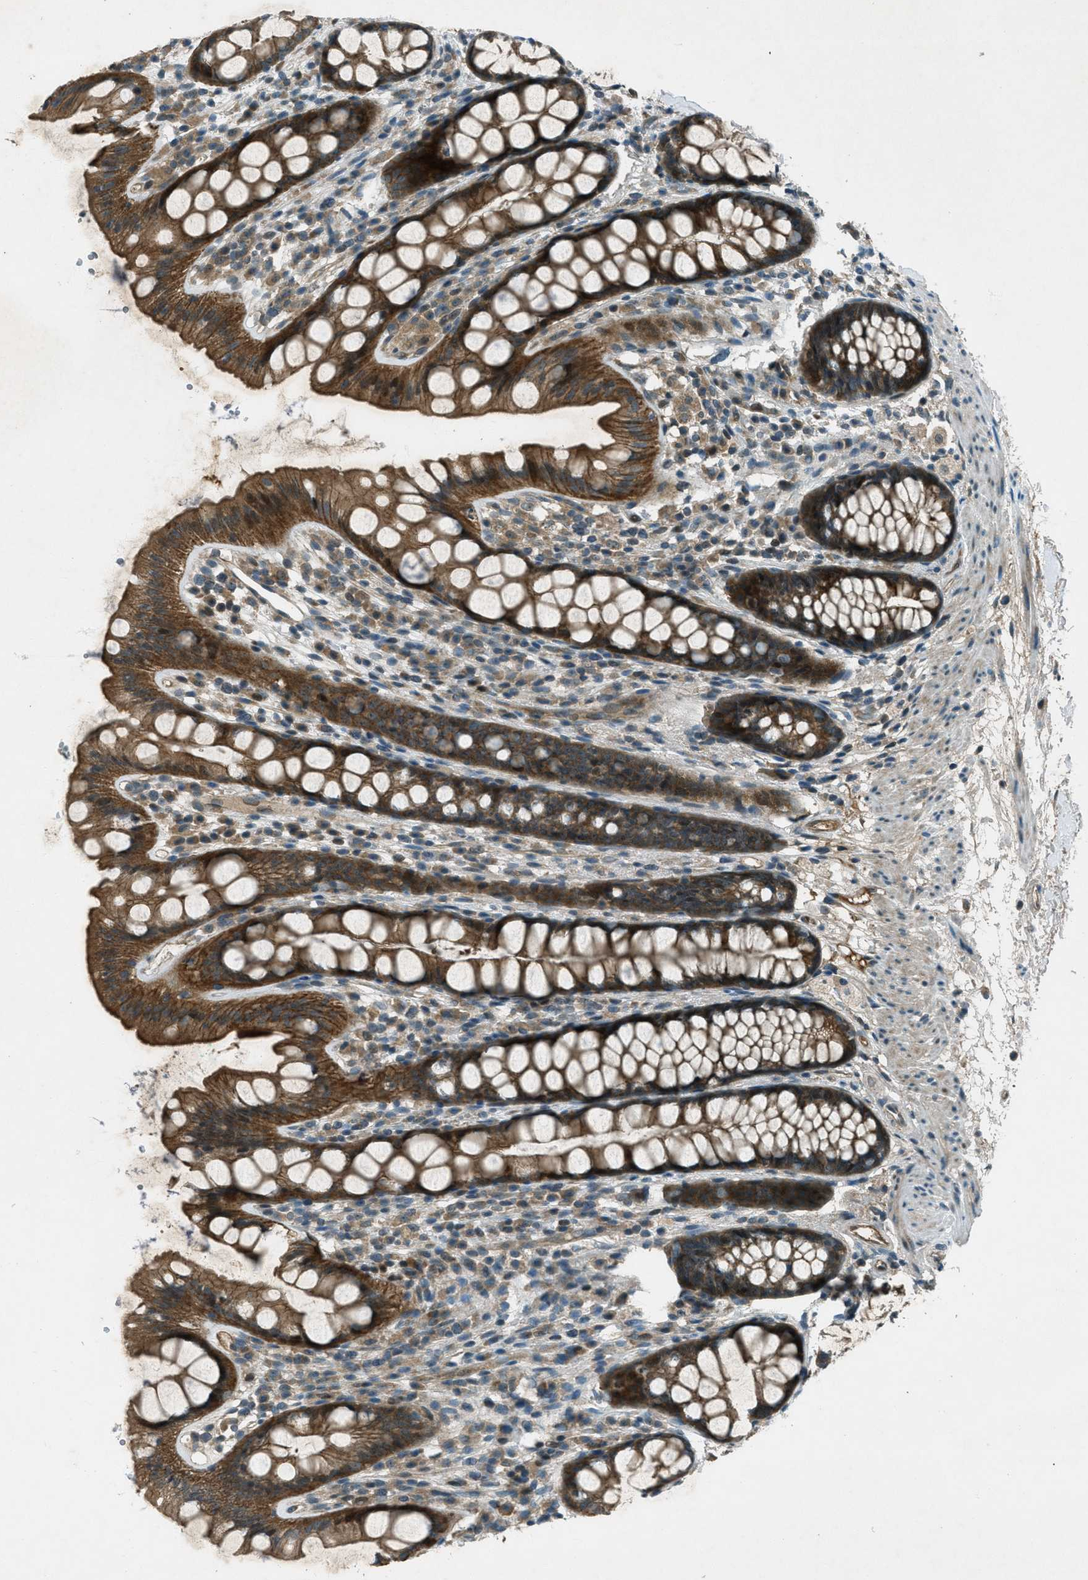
{"staining": {"intensity": "strong", "quantity": ">75%", "location": "cytoplasmic/membranous"}, "tissue": "rectum", "cell_type": "Glandular cells", "image_type": "normal", "snomed": [{"axis": "morphology", "description": "Normal tissue, NOS"}, {"axis": "topography", "description": "Rectum"}], "caption": "This image shows immunohistochemistry staining of unremarkable rectum, with high strong cytoplasmic/membranous expression in approximately >75% of glandular cells.", "gene": "STK11", "patient": {"sex": "female", "age": 65}}